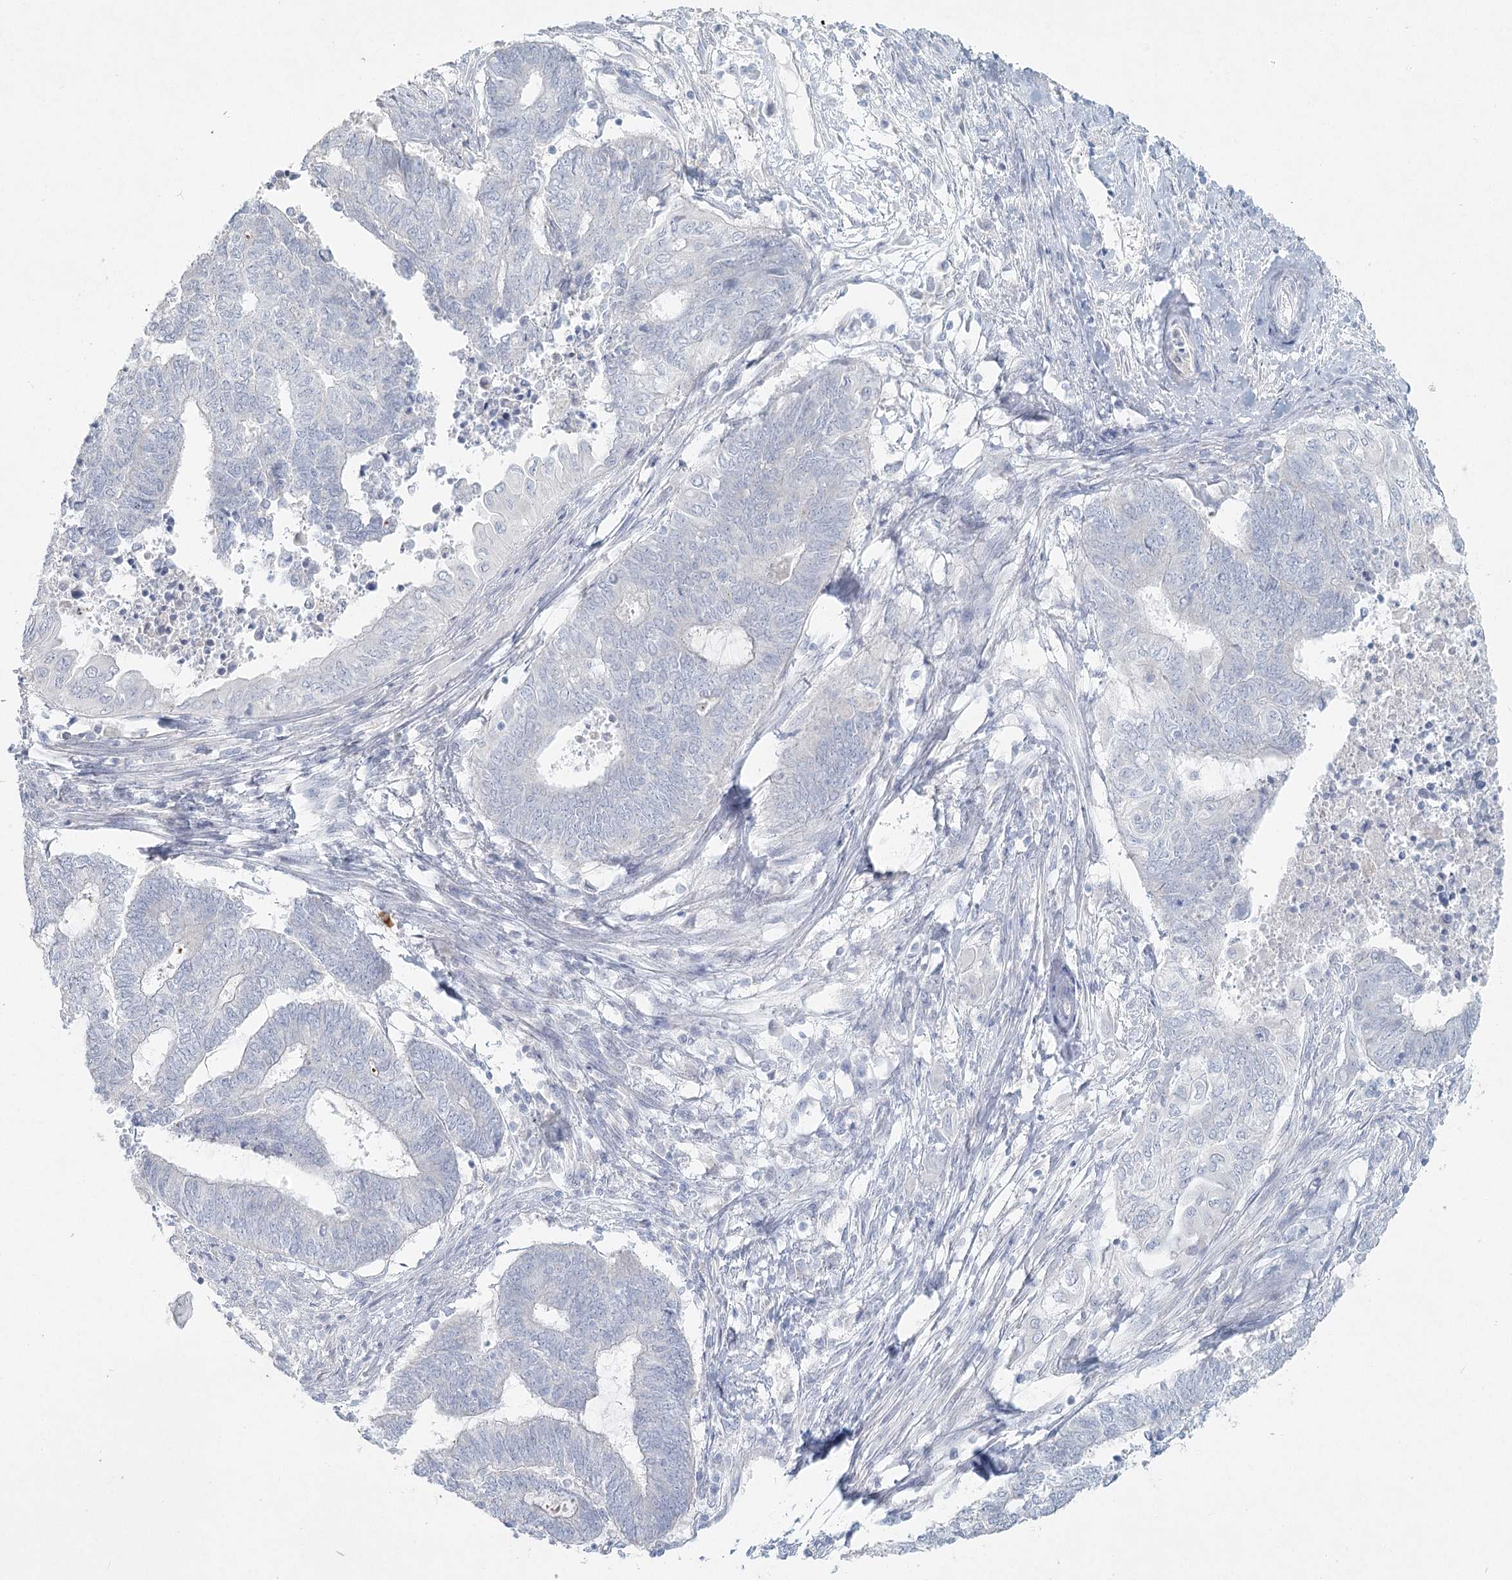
{"staining": {"intensity": "negative", "quantity": "none", "location": "none"}, "tissue": "endometrial cancer", "cell_type": "Tumor cells", "image_type": "cancer", "snomed": [{"axis": "morphology", "description": "Adenocarcinoma, NOS"}, {"axis": "topography", "description": "Uterus"}, {"axis": "topography", "description": "Endometrium"}], "caption": "Tumor cells show no significant protein positivity in endometrial adenocarcinoma.", "gene": "LRP2BP", "patient": {"sex": "female", "age": 70}}